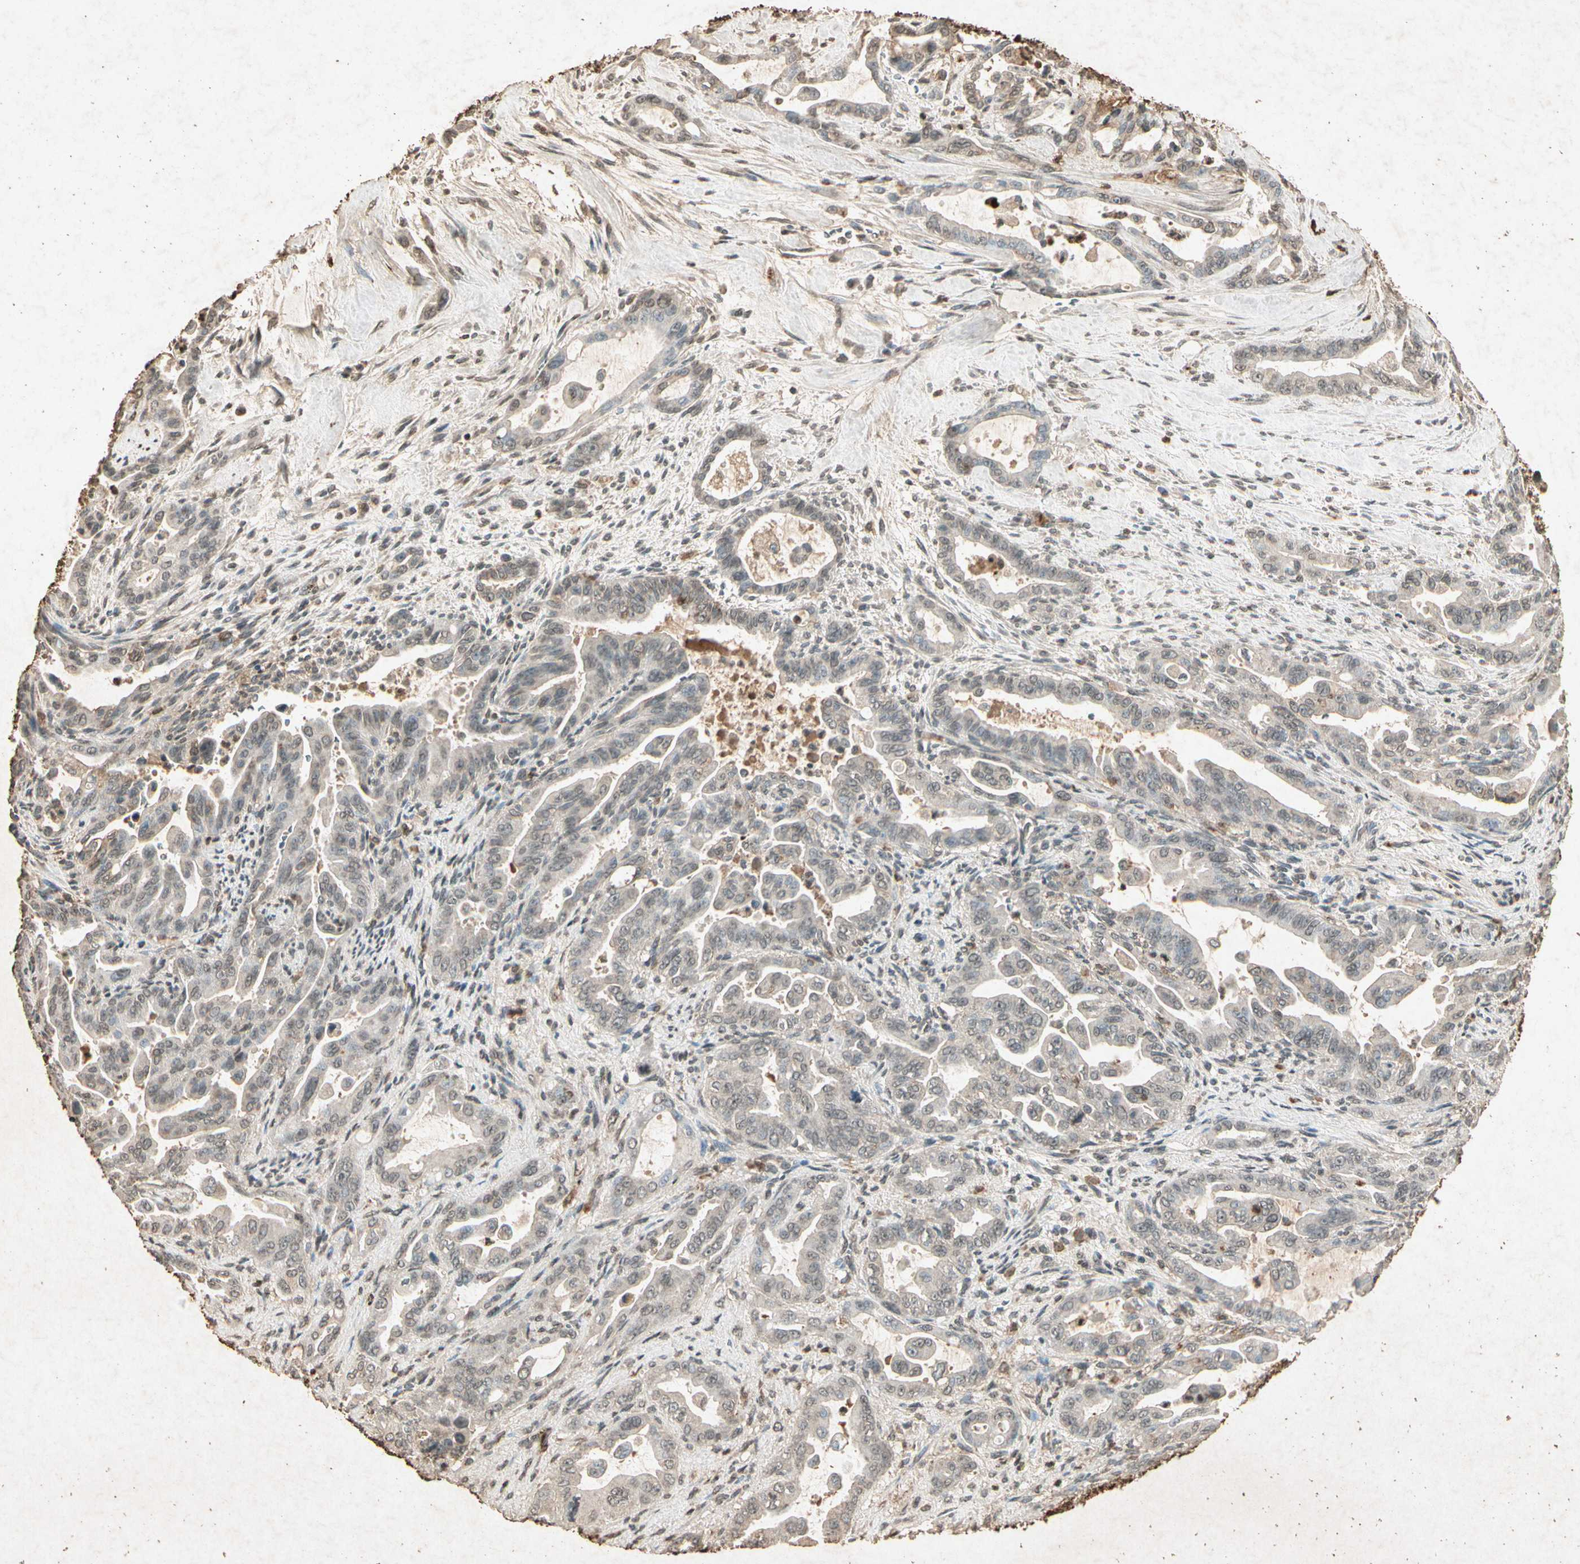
{"staining": {"intensity": "moderate", "quantity": "<25%", "location": "cytoplasmic/membranous"}, "tissue": "pancreatic cancer", "cell_type": "Tumor cells", "image_type": "cancer", "snomed": [{"axis": "morphology", "description": "Adenocarcinoma, NOS"}, {"axis": "topography", "description": "Pancreas"}], "caption": "Immunohistochemical staining of adenocarcinoma (pancreatic) displays low levels of moderate cytoplasmic/membranous staining in approximately <25% of tumor cells.", "gene": "GC", "patient": {"sex": "male", "age": 70}}